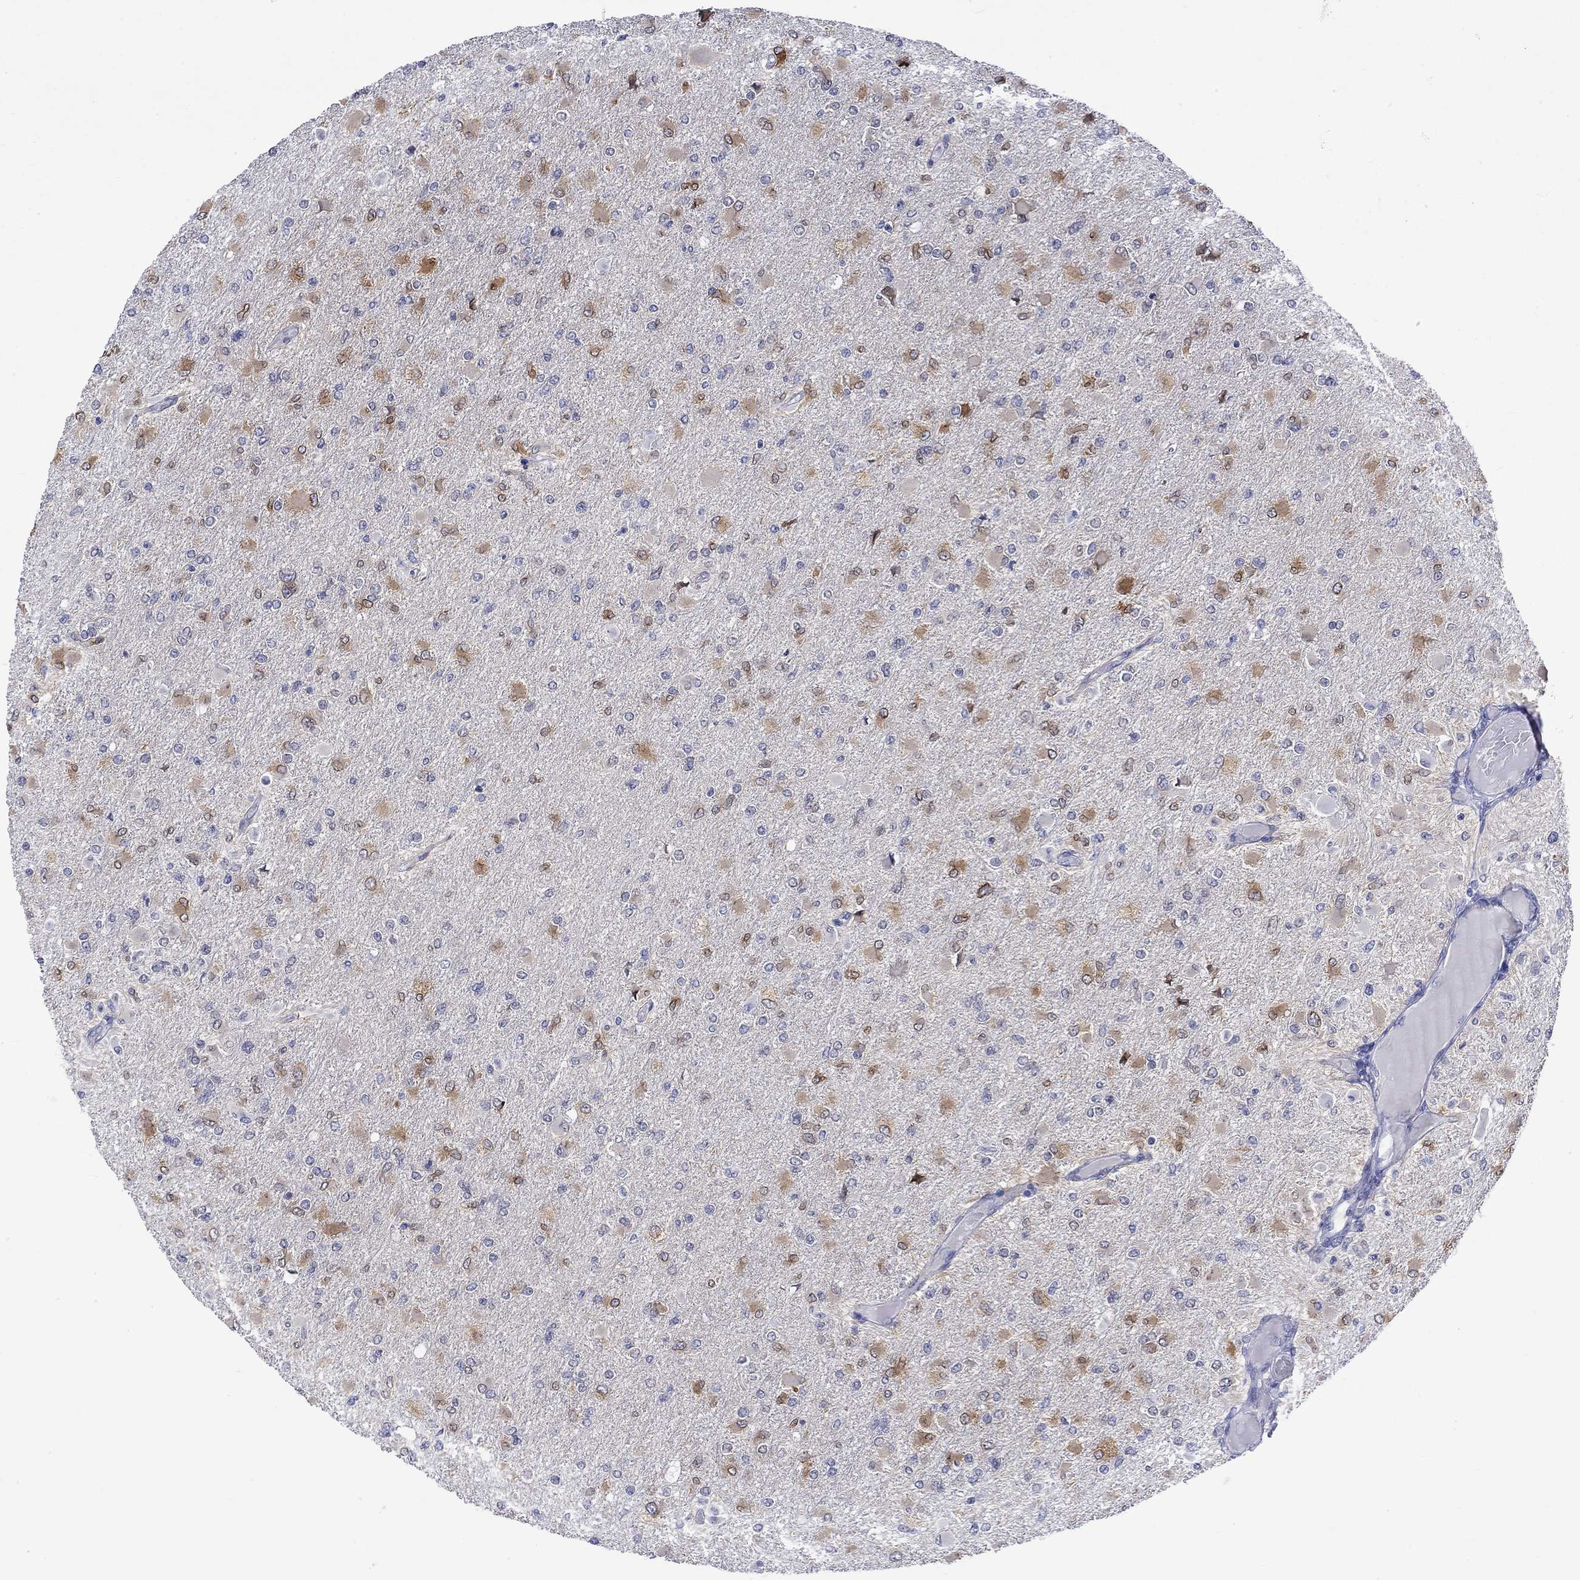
{"staining": {"intensity": "moderate", "quantity": "<25%", "location": "cytoplasmic/membranous"}, "tissue": "glioma", "cell_type": "Tumor cells", "image_type": "cancer", "snomed": [{"axis": "morphology", "description": "Glioma, malignant, High grade"}, {"axis": "topography", "description": "Cerebral cortex"}], "caption": "Brown immunohistochemical staining in human malignant high-grade glioma exhibits moderate cytoplasmic/membranous staining in approximately <25% of tumor cells.", "gene": "CERS1", "patient": {"sex": "female", "age": 36}}